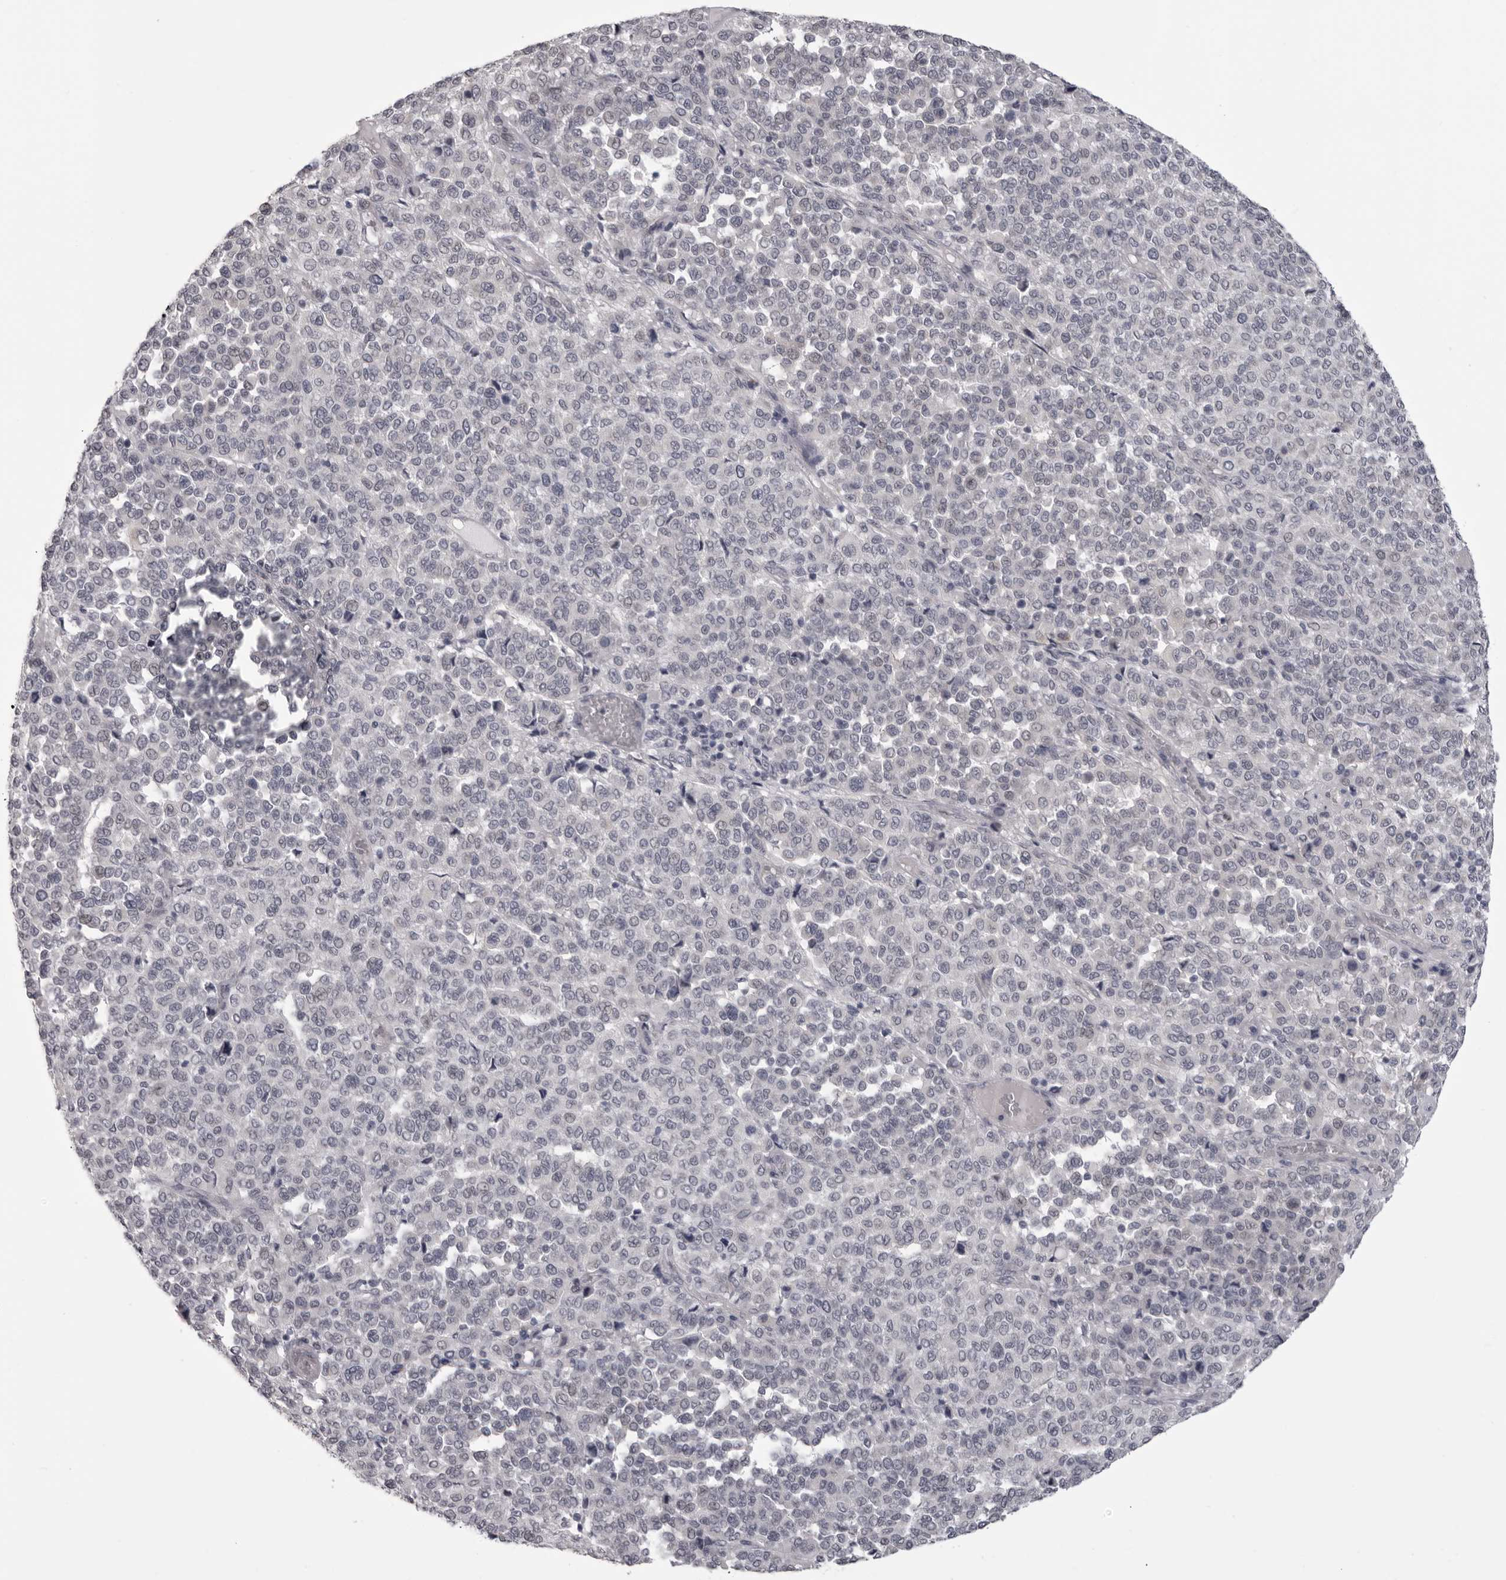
{"staining": {"intensity": "negative", "quantity": "none", "location": "none"}, "tissue": "melanoma", "cell_type": "Tumor cells", "image_type": "cancer", "snomed": [{"axis": "morphology", "description": "Malignant melanoma, Metastatic site"}, {"axis": "topography", "description": "Pancreas"}], "caption": "Image shows no protein staining in tumor cells of melanoma tissue.", "gene": "EPHA10", "patient": {"sex": "female", "age": 30}}